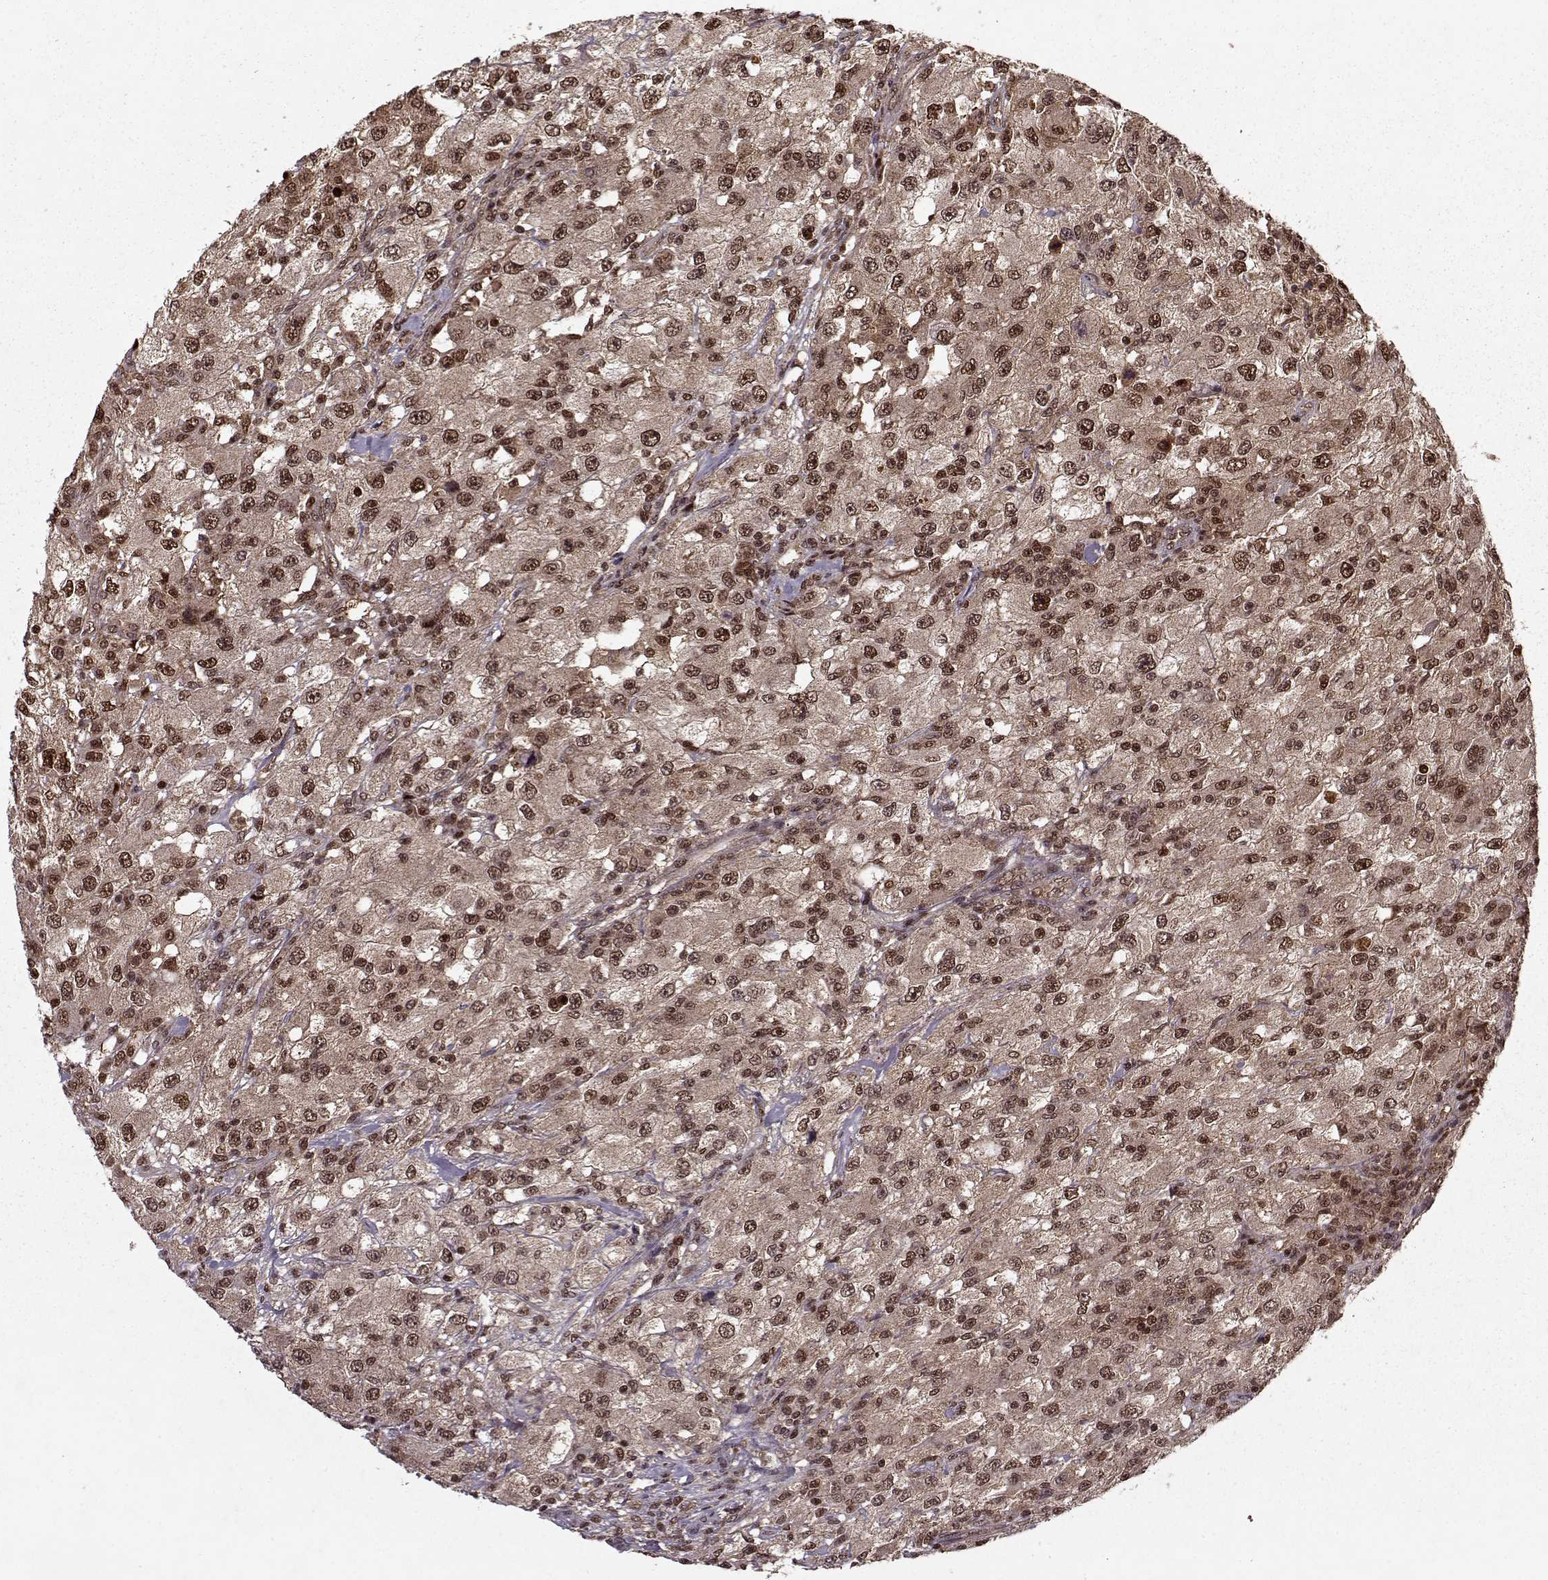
{"staining": {"intensity": "strong", "quantity": ">75%", "location": "nuclear"}, "tissue": "renal cancer", "cell_type": "Tumor cells", "image_type": "cancer", "snomed": [{"axis": "morphology", "description": "Adenocarcinoma, NOS"}, {"axis": "topography", "description": "Kidney"}], "caption": "Immunohistochemistry (IHC) image of adenocarcinoma (renal) stained for a protein (brown), which reveals high levels of strong nuclear positivity in approximately >75% of tumor cells.", "gene": "PSMA7", "patient": {"sex": "female", "age": 67}}